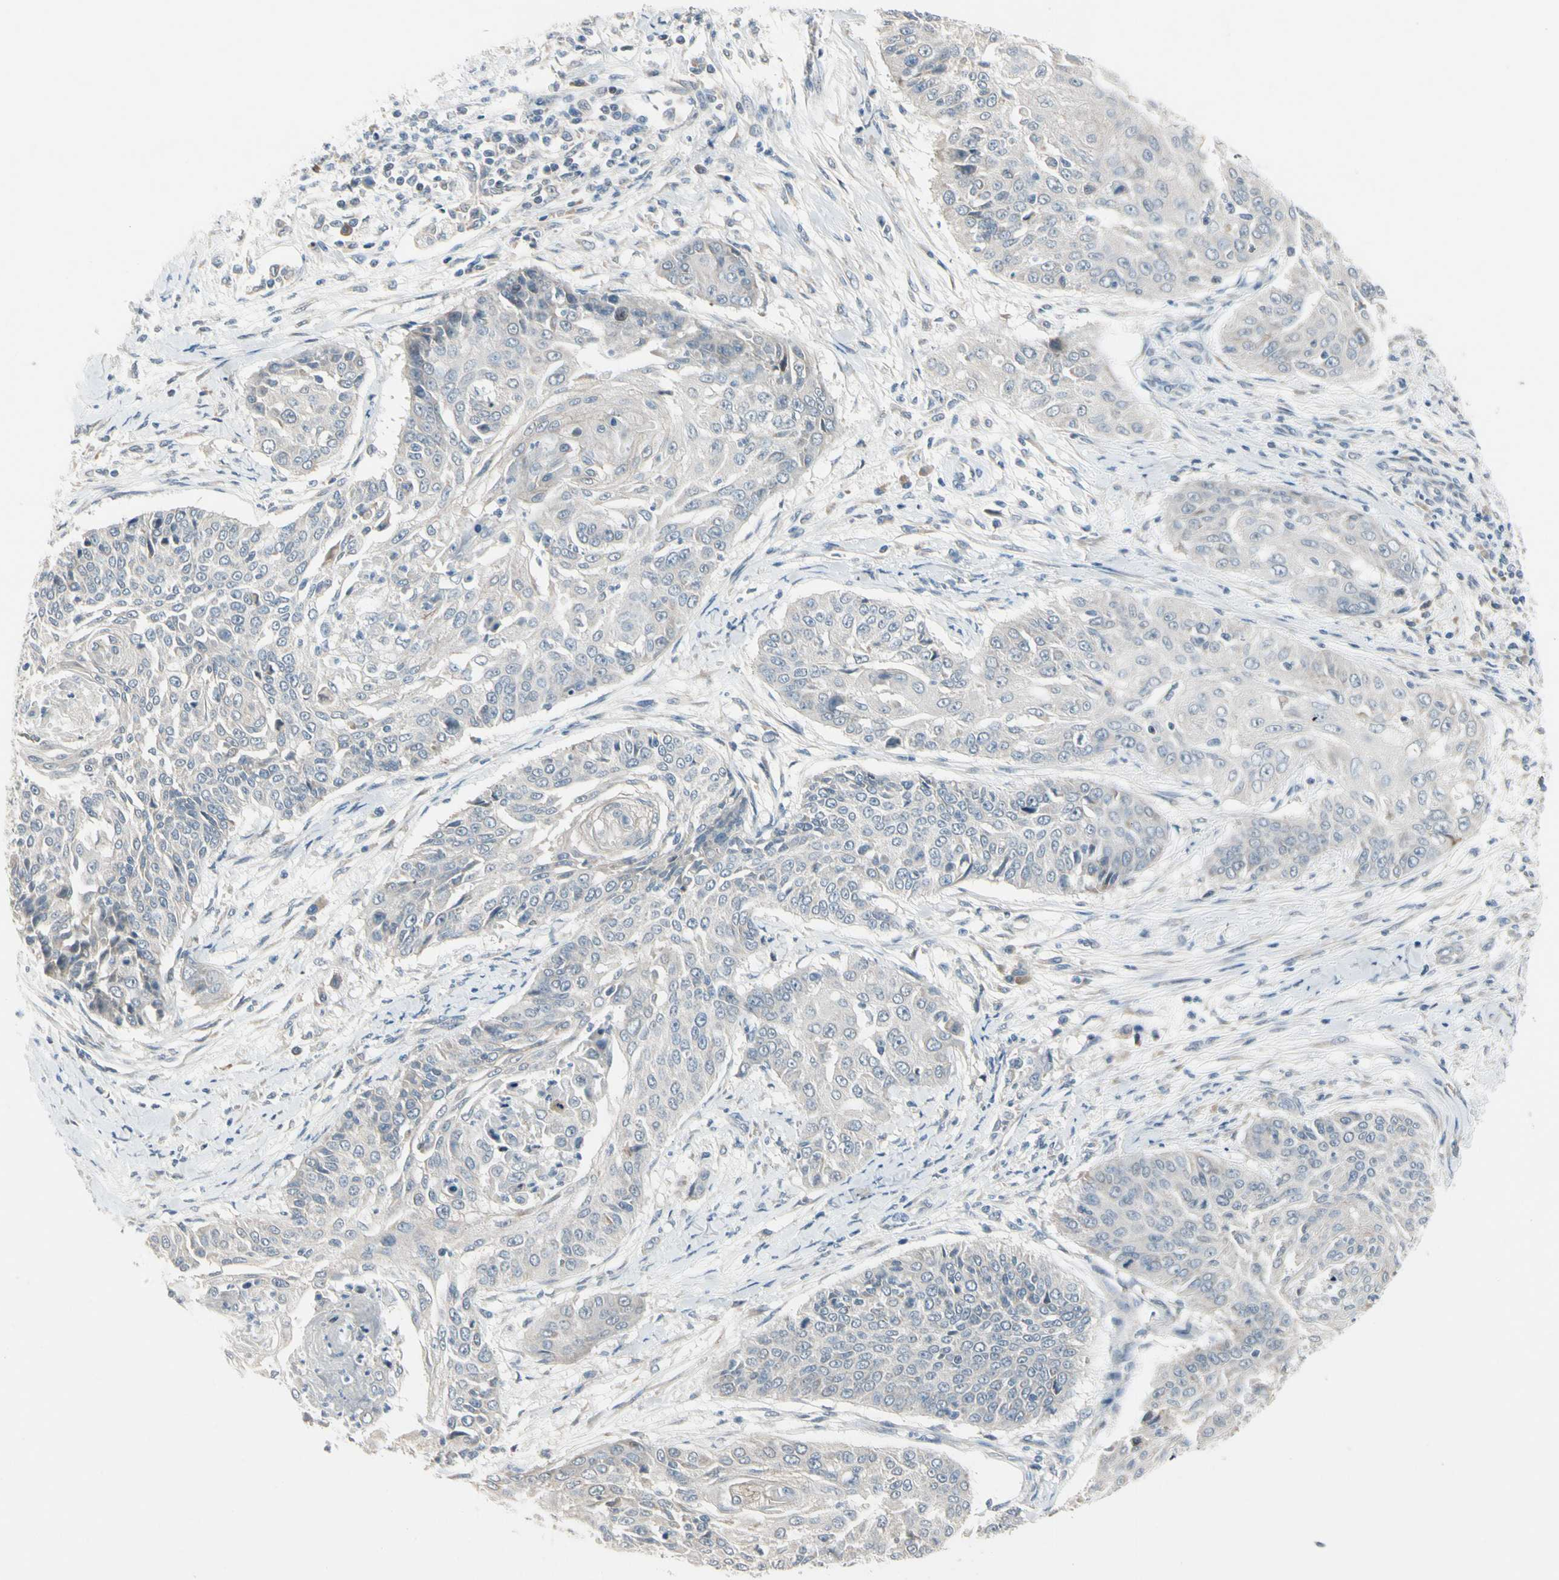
{"staining": {"intensity": "weak", "quantity": "<25%", "location": "cytoplasmic/membranous"}, "tissue": "cervical cancer", "cell_type": "Tumor cells", "image_type": "cancer", "snomed": [{"axis": "morphology", "description": "Squamous cell carcinoma, NOS"}, {"axis": "topography", "description": "Cervix"}], "caption": "This histopathology image is of cervical squamous cell carcinoma stained with immunohistochemistry (IHC) to label a protein in brown with the nuclei are counter-stained blue. There is no staining in tumor cells.", "gene": "PIP5K1B", "patient": {"sex": "female", "age": 64}}